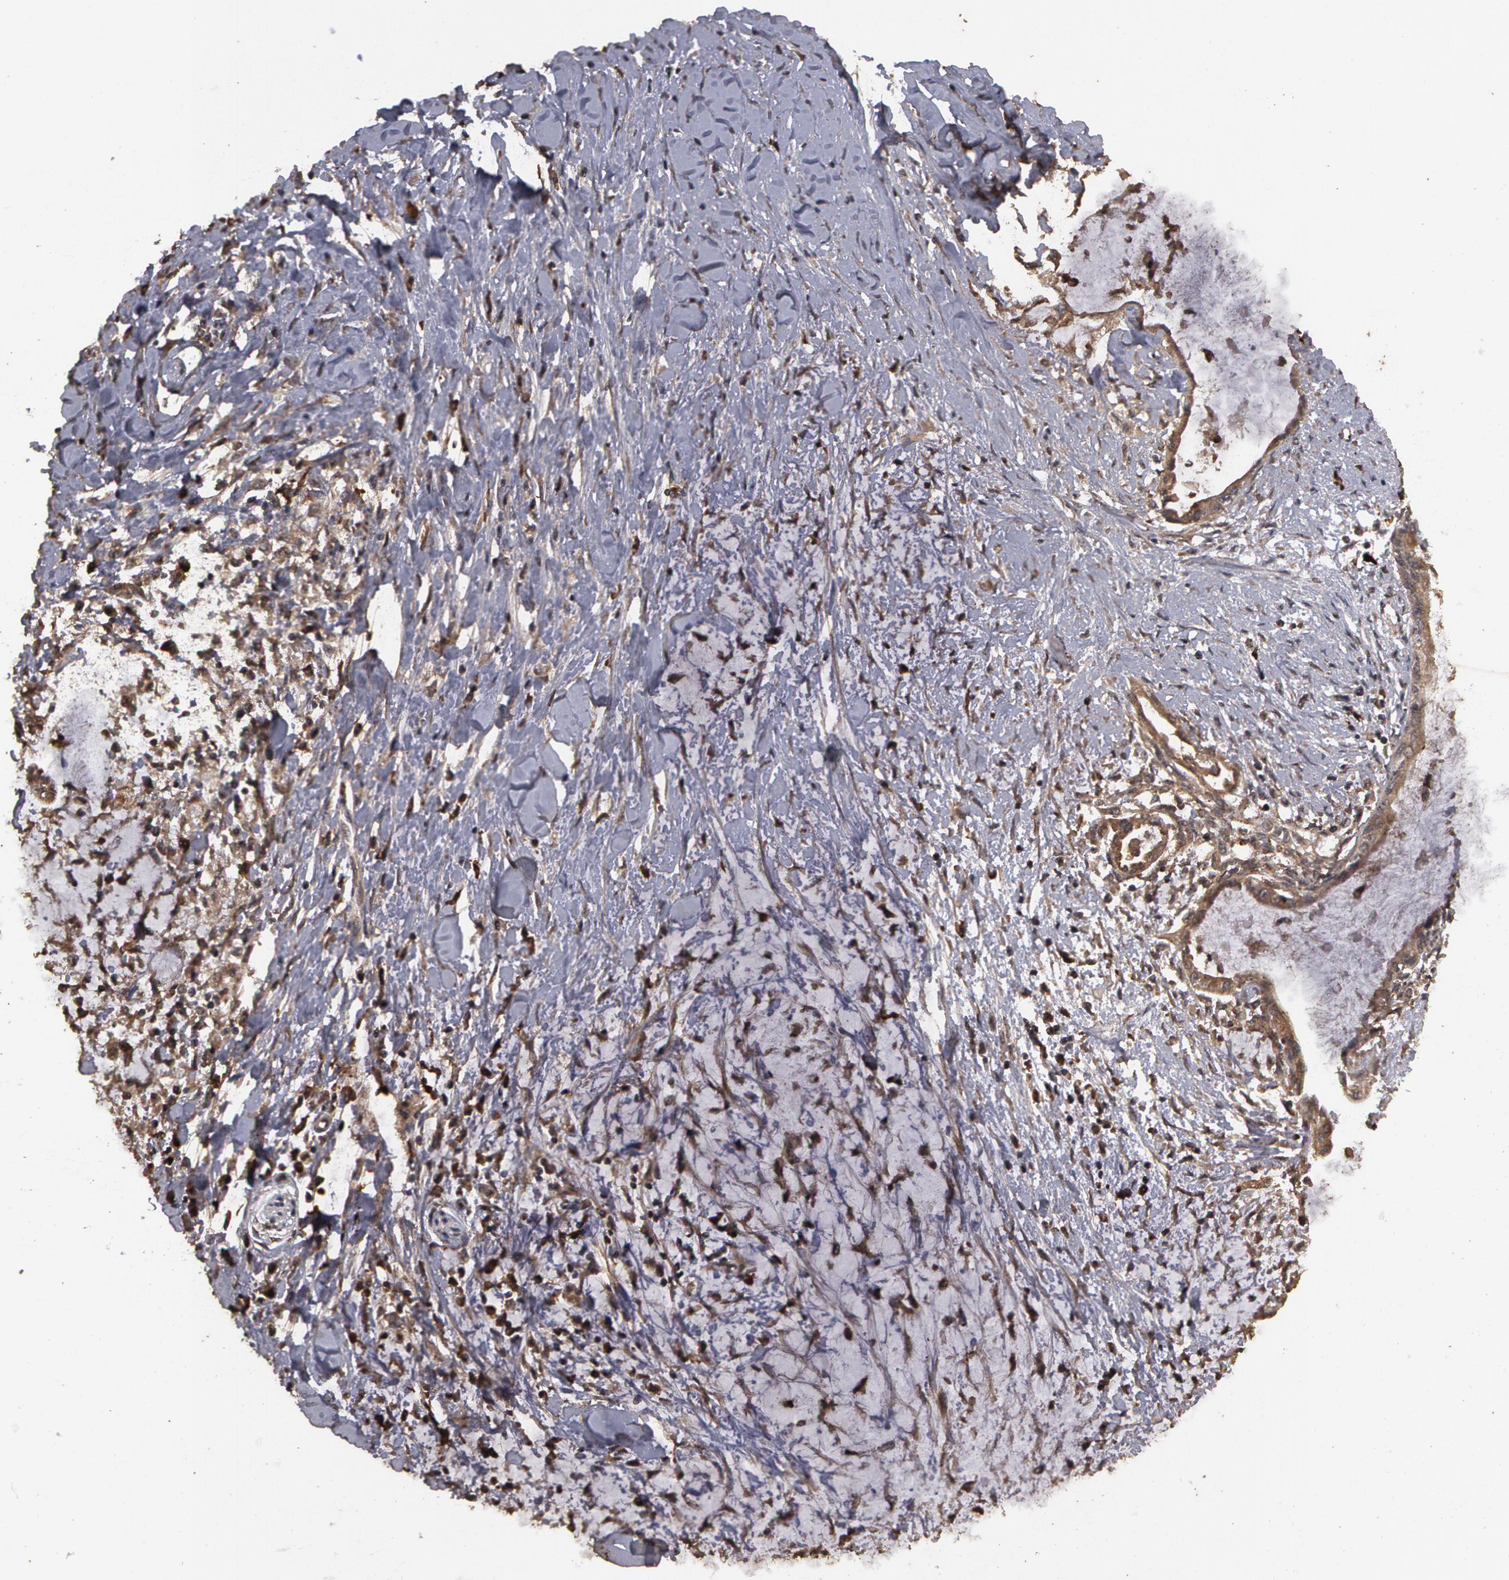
{"staining": {"intensity": "weak", "quantity": ">75%", "location": "cytoplasmic/membranous"}, "tissue": "pancreatic cancer", "cell_type": "Tumor cells", "image_type": "cancer", "snomed": [{"axis": "morphology", "description": "Adenocarcinoma, NOS"}, {"axis": "topography", "description": "Pancreas"}], "caption": "About >75% of tumor cells in adenocarcinoma (pancreatic) demonstrate weak cytoplasmic/membranous protein positivity as visualized by brown immunohistochemical staining.", "gene": "CALR", "patient": {"sex": "female", "age": 64}}